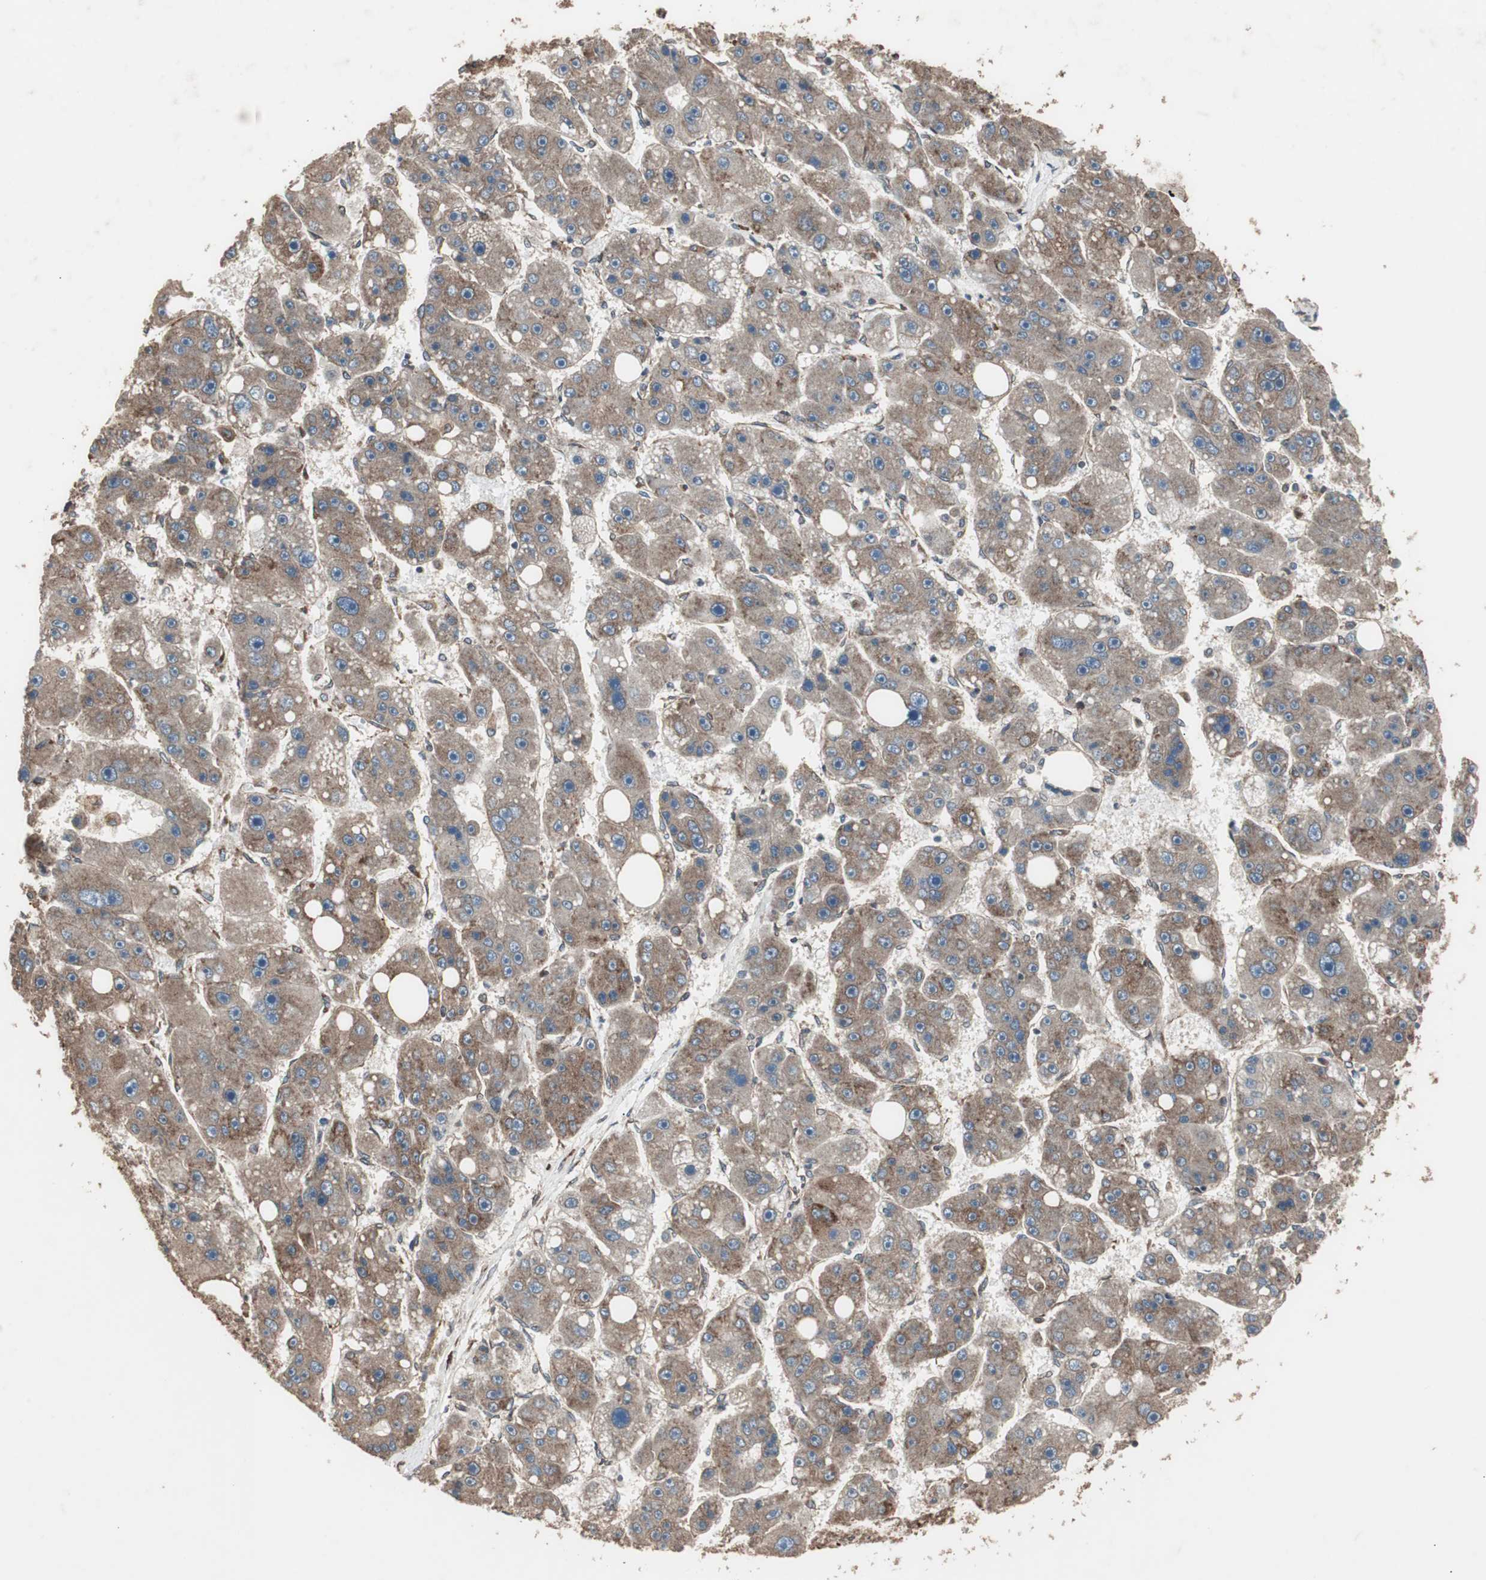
{"staining": {"intensity": "moderate", "quantity": ">75%", "location": "cytoplasmic/membranous"}, "tissue": "liver cancer", "cell_type": "Tumor cells", "image_type": "cancer", "snomed": [{"axis": "morphology", "description": "Carcinoma, Hepatocellular, NOS"}, {"axis": "topography", "description": "Liver"}], "caption": "Protein expression analysis of hepatocellular carcinoma (liver) displays moderate cytoplasmic/membranous expression in approximately >75% of tumor cells. The staining was performed using DAB, with brown indicating positive protein expression. Nuclei are stained blue with hematoxylin.", "gene": "LZTS1", "patient": {"sex": "female", "age": 61}}